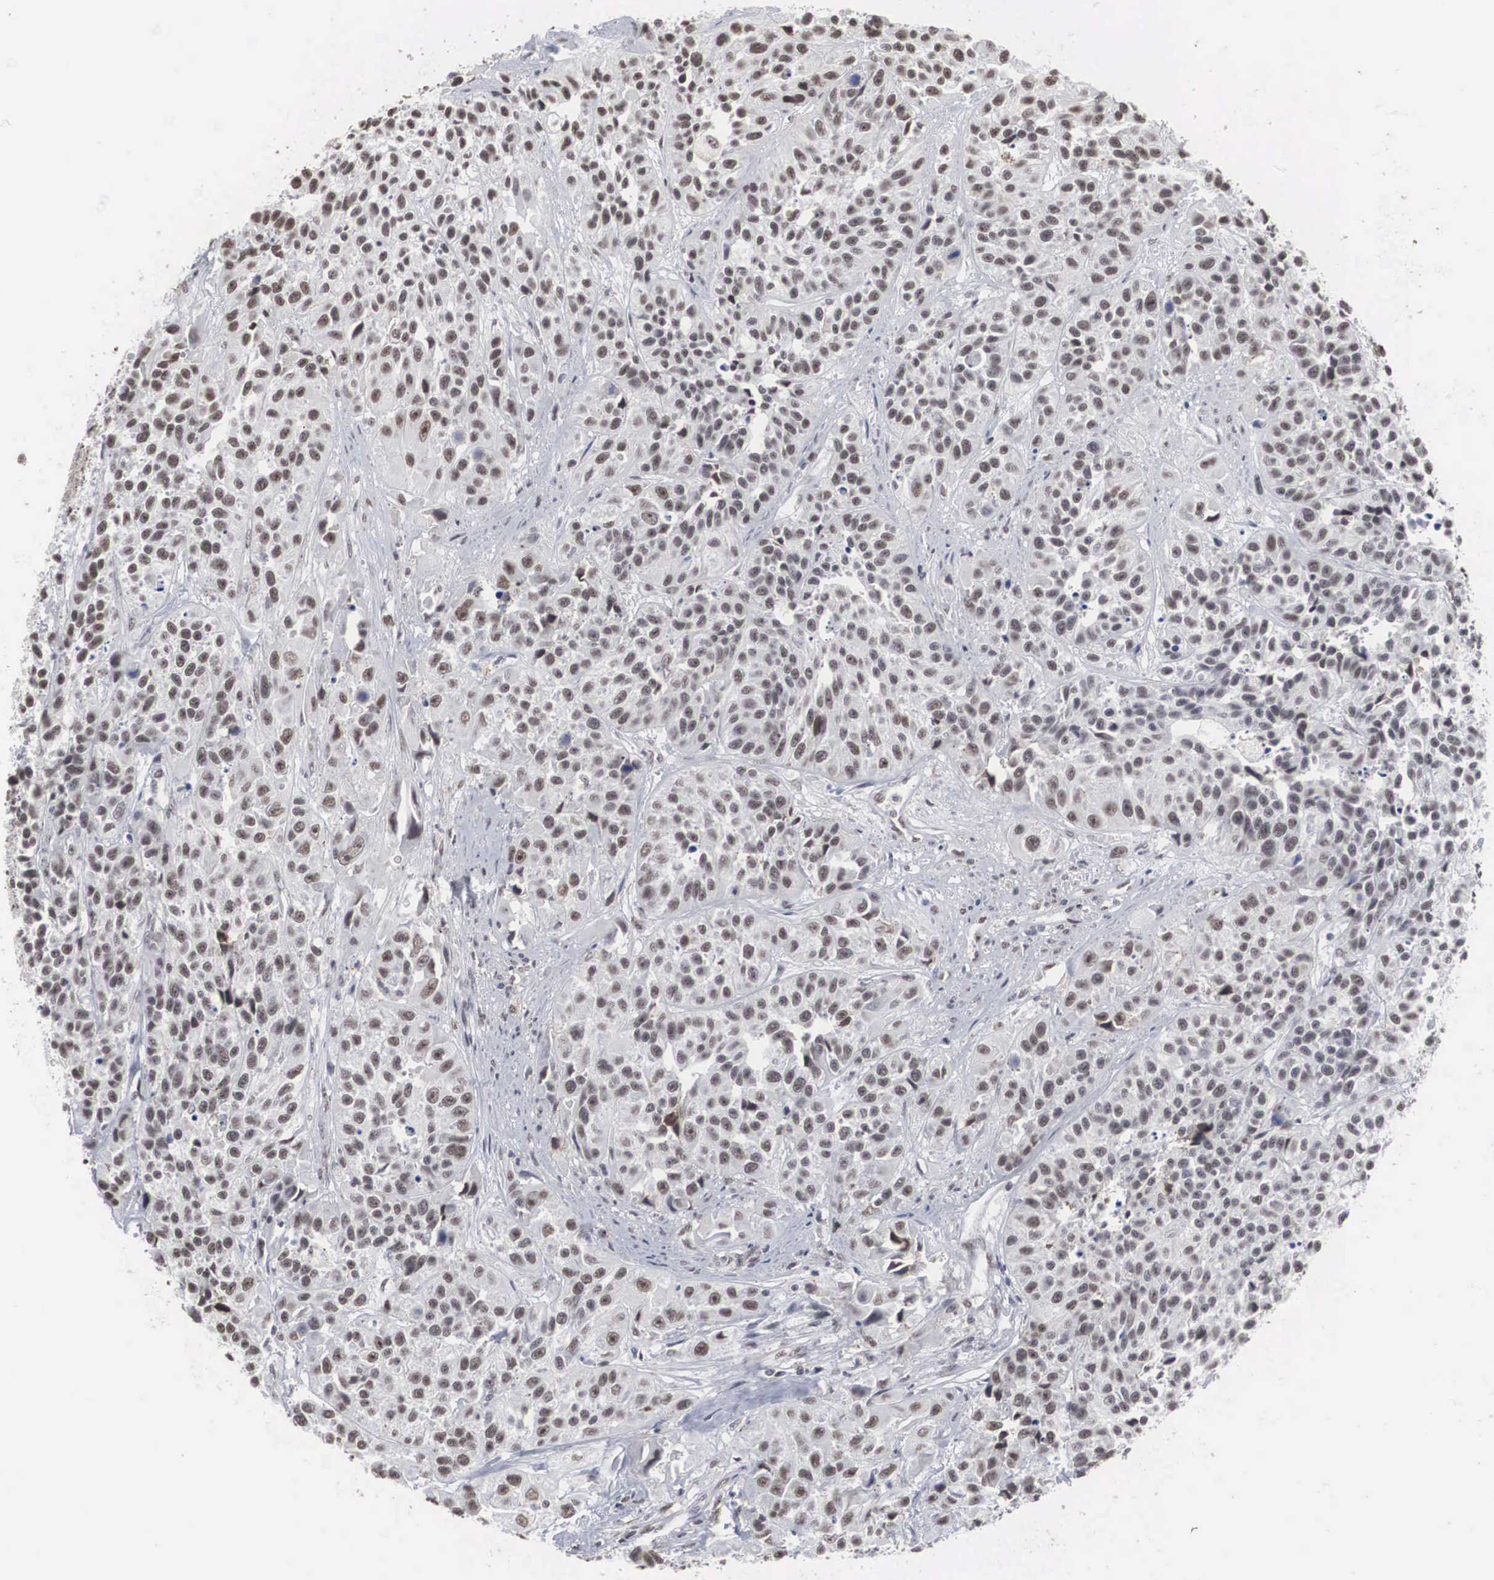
{"staining": {"intensity": "weak", "quantity": "25%-75%", "location": "nuclear"}, "tissue": "urothelial cancer", "cell_type": "Tumor cells", "image_type": "cancer", "snomed": [{"axis": "morphology", "description": "Urothelial carcinoma, High grade"}, {"axis": "topography", "description": "Urinary bladder"}], "caption": "Immunohistochemistry histopathology image of urothelial cancer stained for a protein (brown), which reveals low levels of weak nuclear expression in about 25%-75% of tumor cells.", "gene": "AUTS2", "patient": {"sex": "female", "age": 81}}